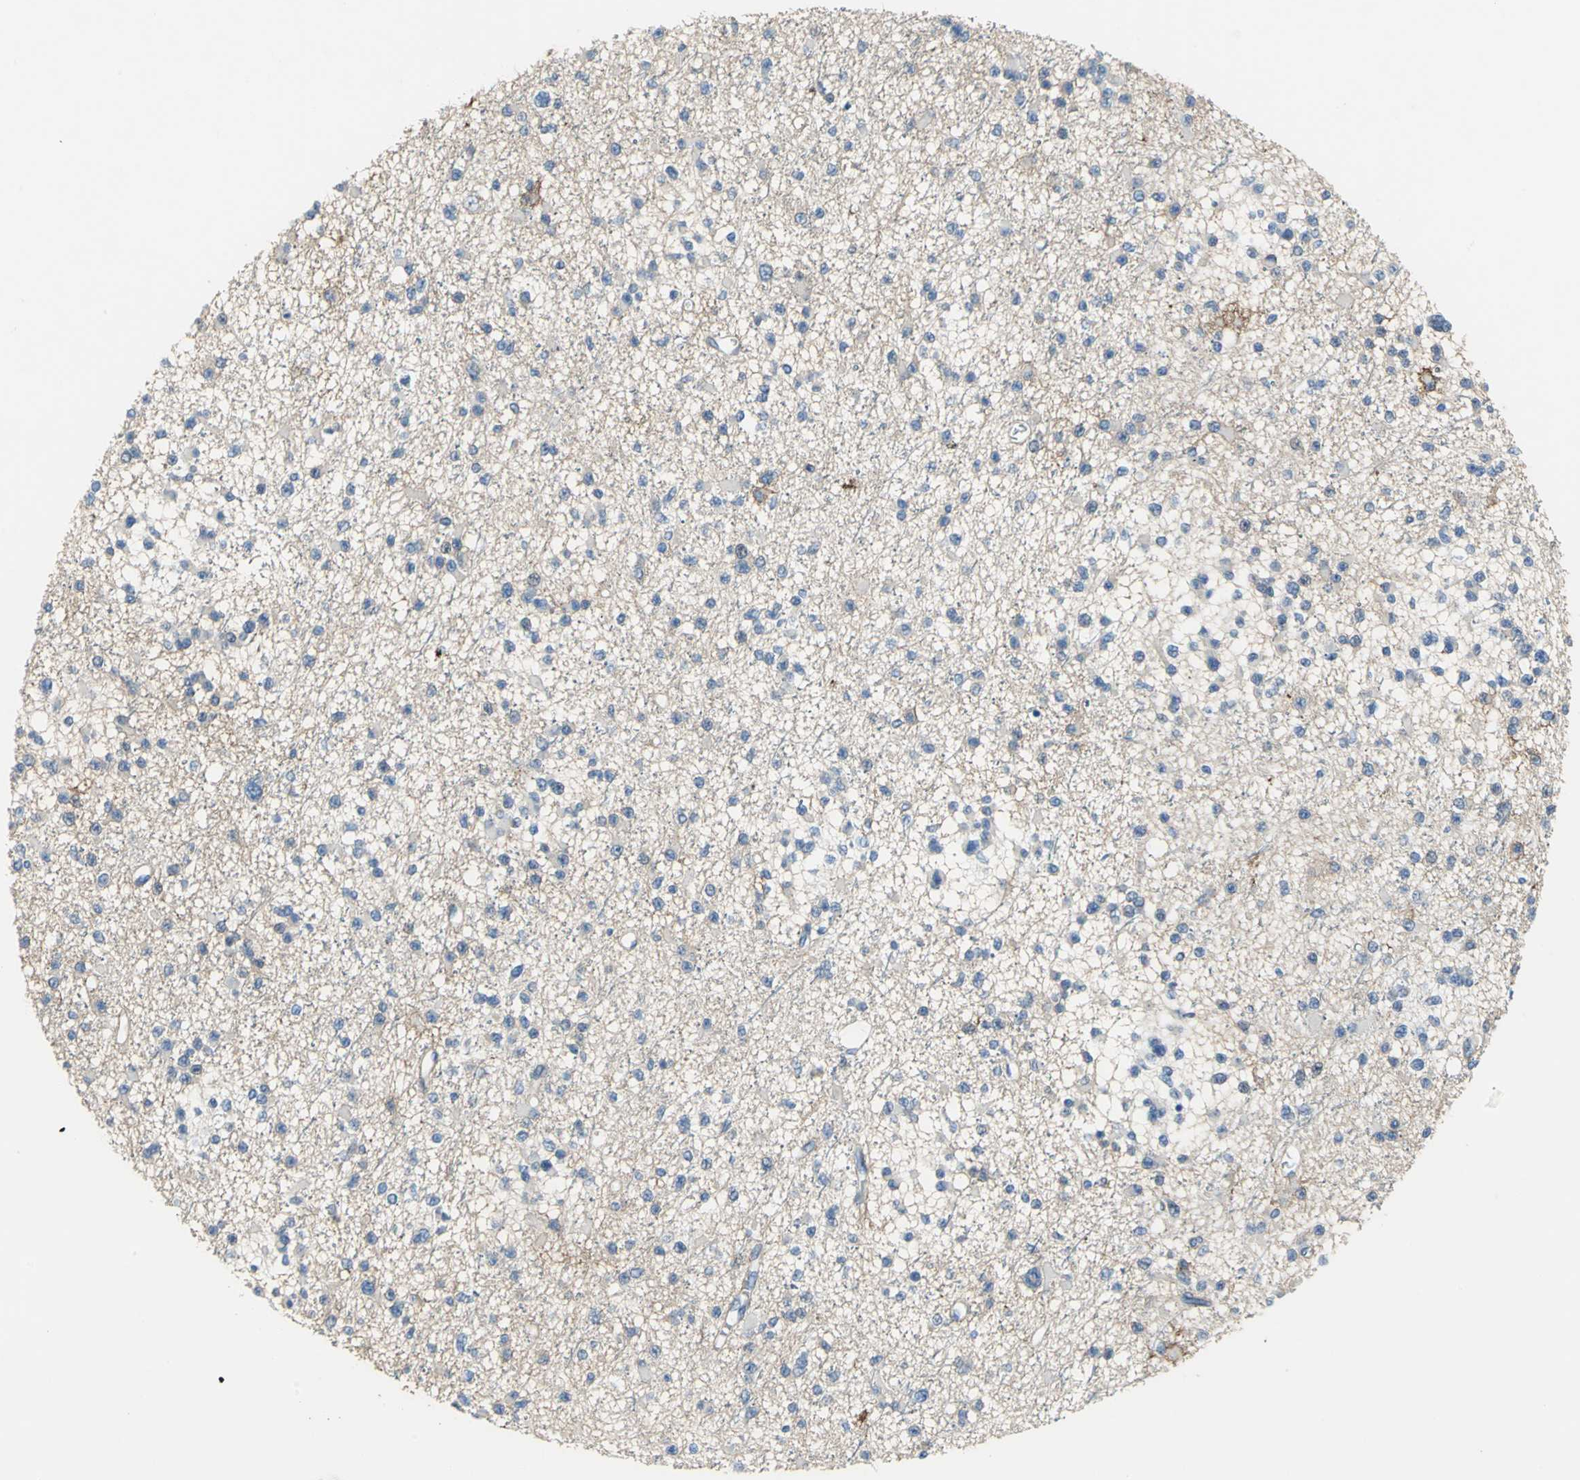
{"staining": {"intensity": "weak", "quantity": "<25%", "location": "cytoplasmic/membranous"}, "tissue": "glioma", "cell_type": "Tumor cells", "image_type": "cancer", "snomed": [{"axis": "morphology", "description": "Glioma, malignant, Low grade"}, {"axis": "topography", "description": "Brain"}], "caption": "An image of human malignant glioma (low-grade) is negative for staining in tumor cells.", "gene": "CD44", "patient": {"sex": "female", "age": 22}}